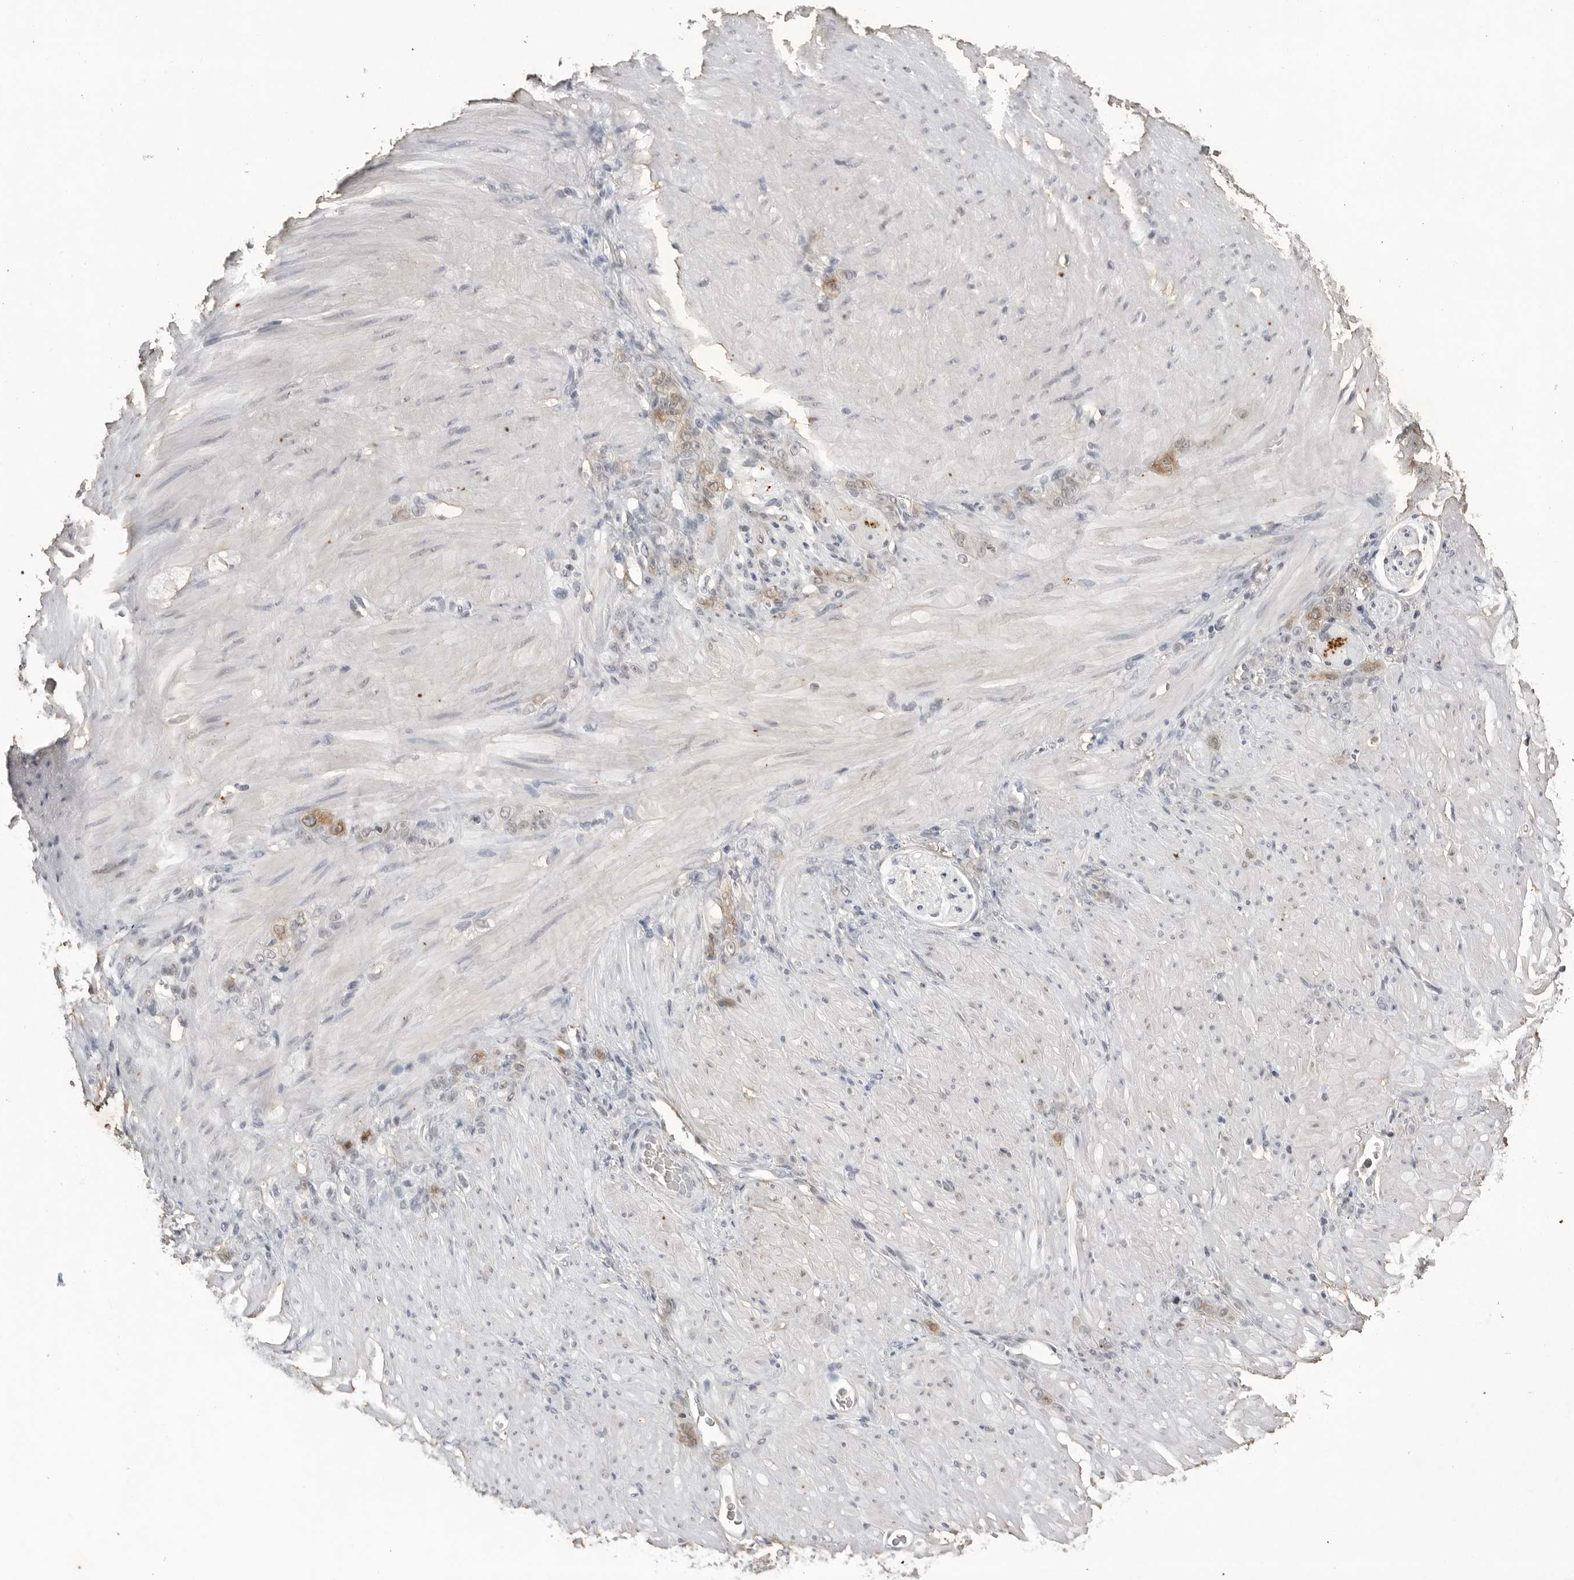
{"staining": {"intensity": "moderate", "quantity": "<25%", "location": "cytoplasmic/membranous"}, "tissue": "stomach cancer", "cell_type": "Tumor cells", "image_type": "cancer", "snomed": [{"axis": "morphology", "description": "Normal tissue, NOS"}, {"axis": "morphology", "description": "Adenocarcinoma, NOS"}, {"axis": "topography", "description": "Stomach"}], "caption": "This histopathology image demonstrates IHC staining of adenocarcinoma (stomach), with low moderate cytoplasmic/membranous expression in approximately <25% of tumor cells.", "gene": "RRM1", "patient": {"sex": "male", "age": 82}}